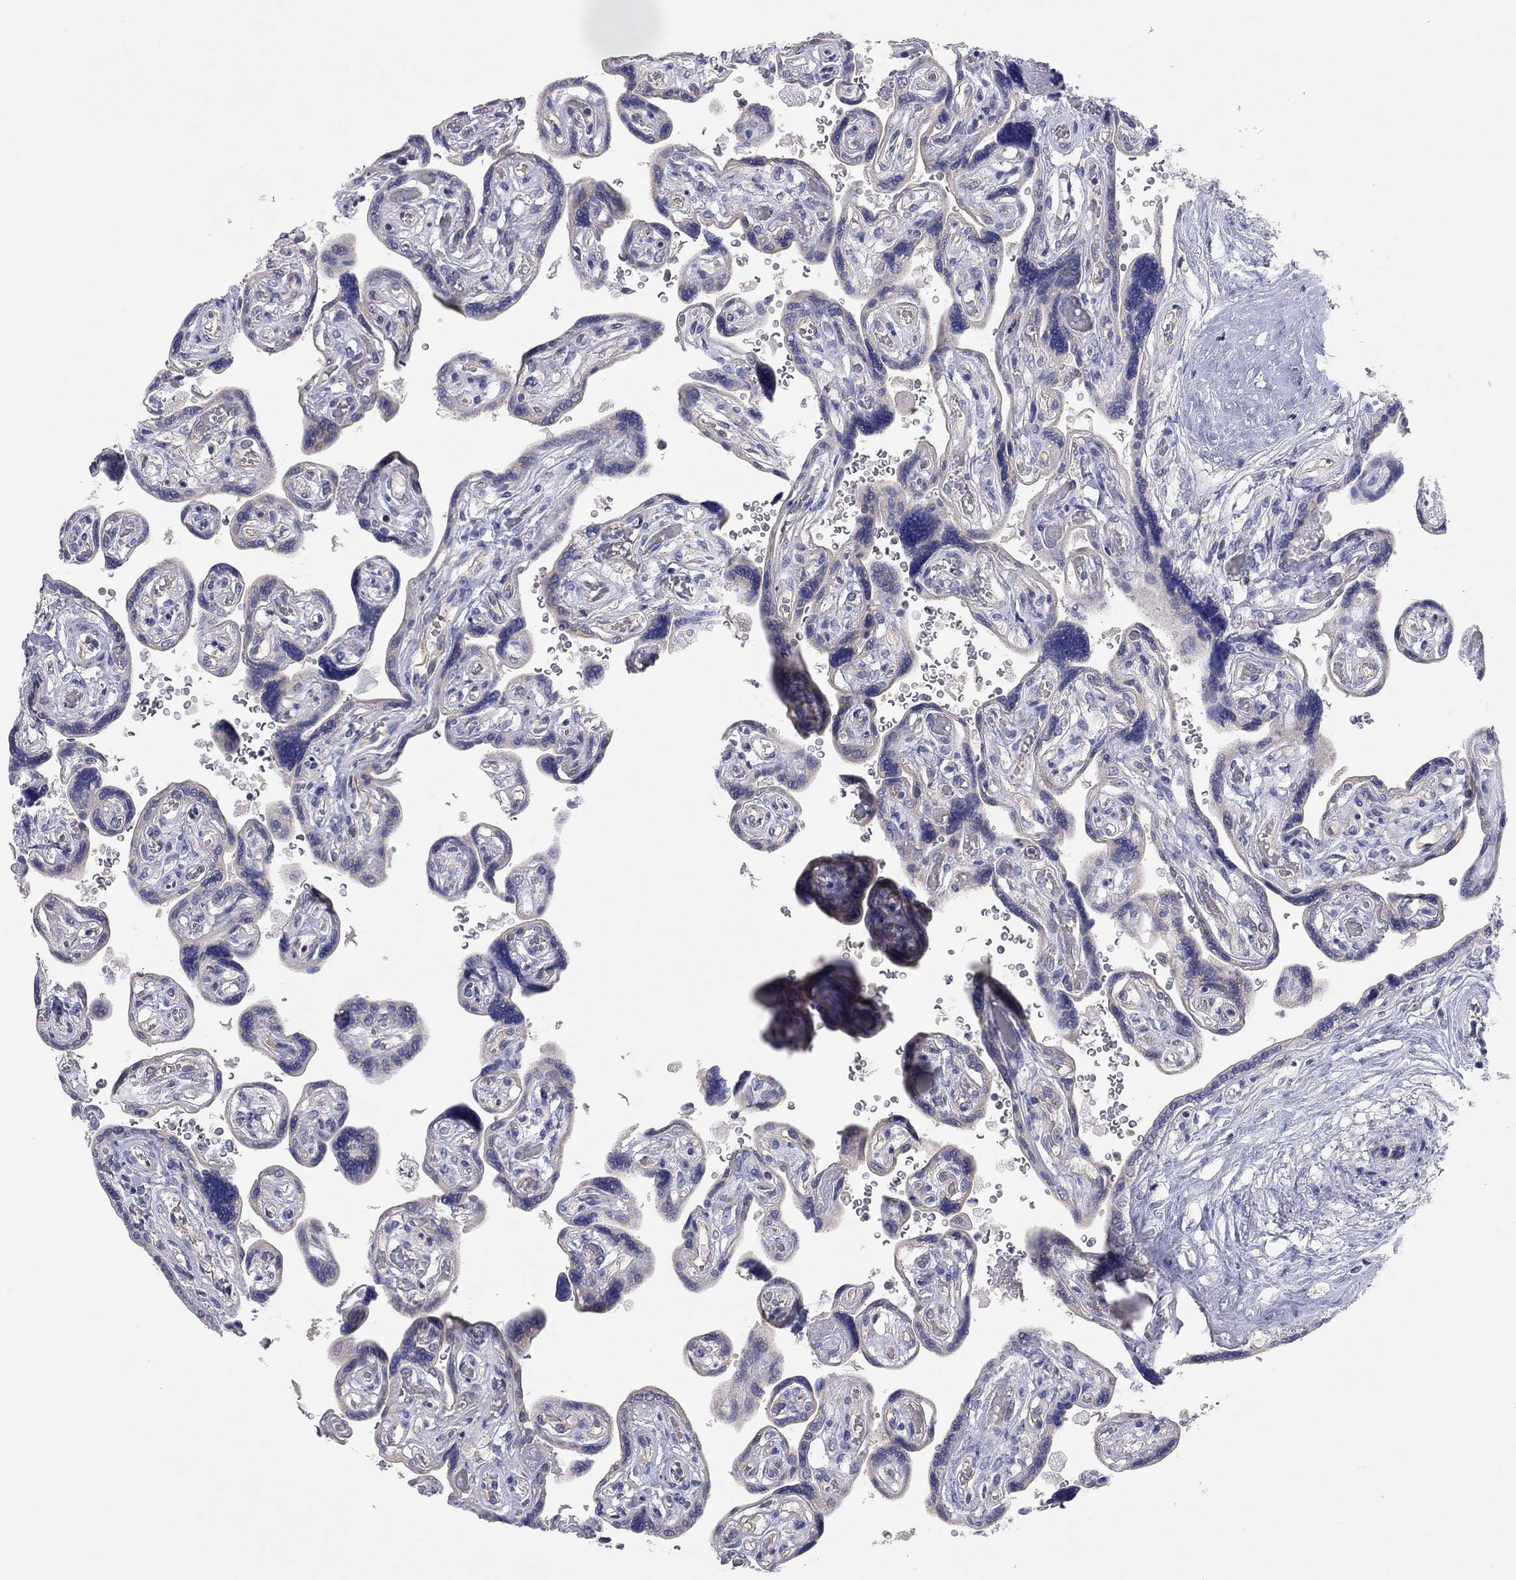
{"staining": {"intensity": "negative", "quantity": "none", "location": "none"}, "tissue": "placenta", "cell_type": "Decidual cells", "image_type": "normal", "snomed": [{"axis": "morphology", "description": "Normal tissue, NOS"}, {"axis": "topography", "description": "Placenta"}], "caption": "IHC micrograph of unremarkable placenta: human placenta stained with DAB (3,3'-diaminobenzidine) demonstrates no significant protein staining in decidual cells.", "gene": "KCNB1", "patient": {"sex": "female", "age": 32}}